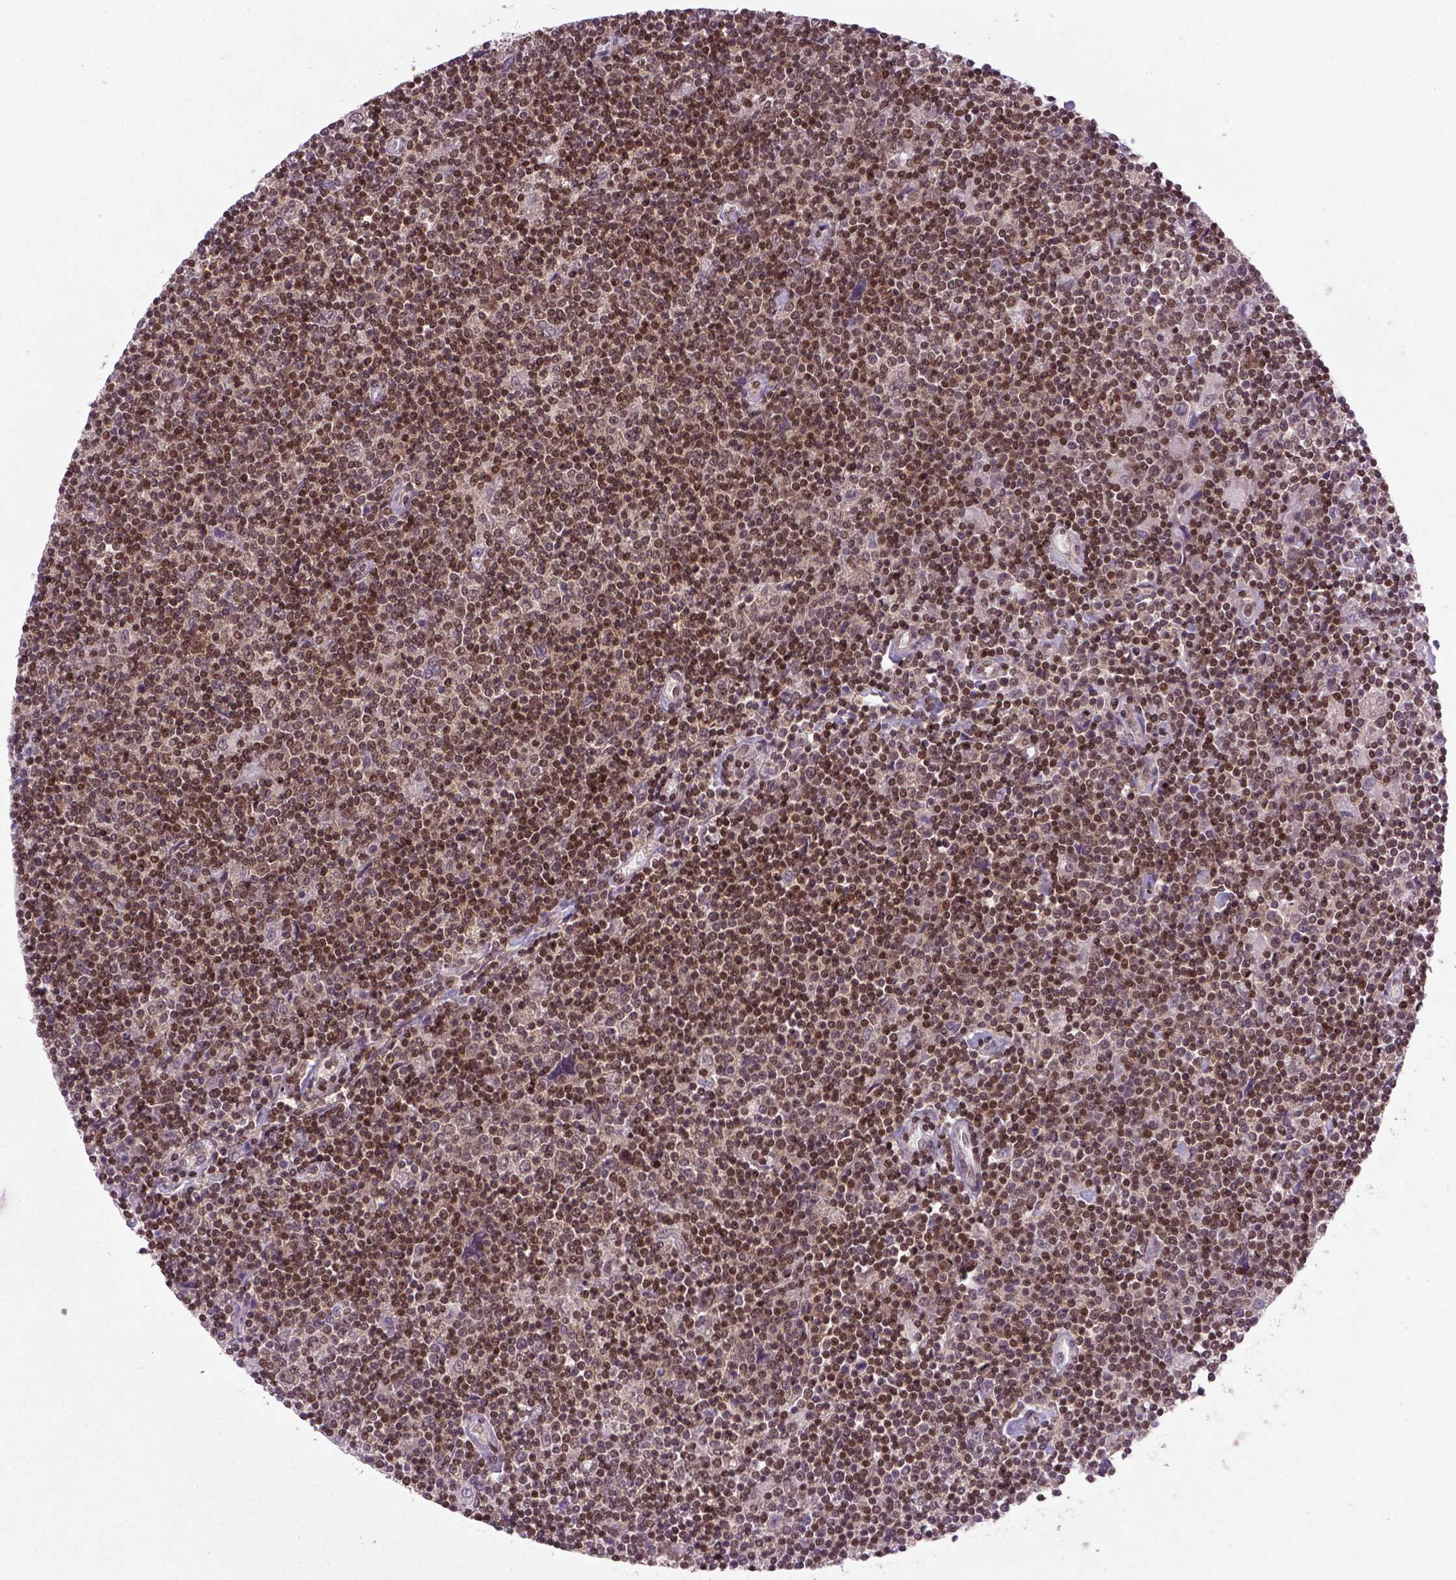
{"staining": {"intensity": "moderate", "quantity": ">75%", "location": "nuclear"}, "tissue": "lymphoma", "cell_type": "Tumor cells", "image_type": "cancer", "snomed": [{"axis": "morphology", "description": "Hodgkin's disease, NOS"}, {"axis": "topography", "description": "Lymph node"}], "caption": "Brown immunohistochemical staining in human lymphoma reveals moderate nuclear expression in approximately >75% of tumor cells. (DAB (3,3'-diaminobenzidine) IHC, brown staining for protein, blue staining for nuclei).", "gene": "MGMT", "patient": {"sex": "male", "age": 40}}